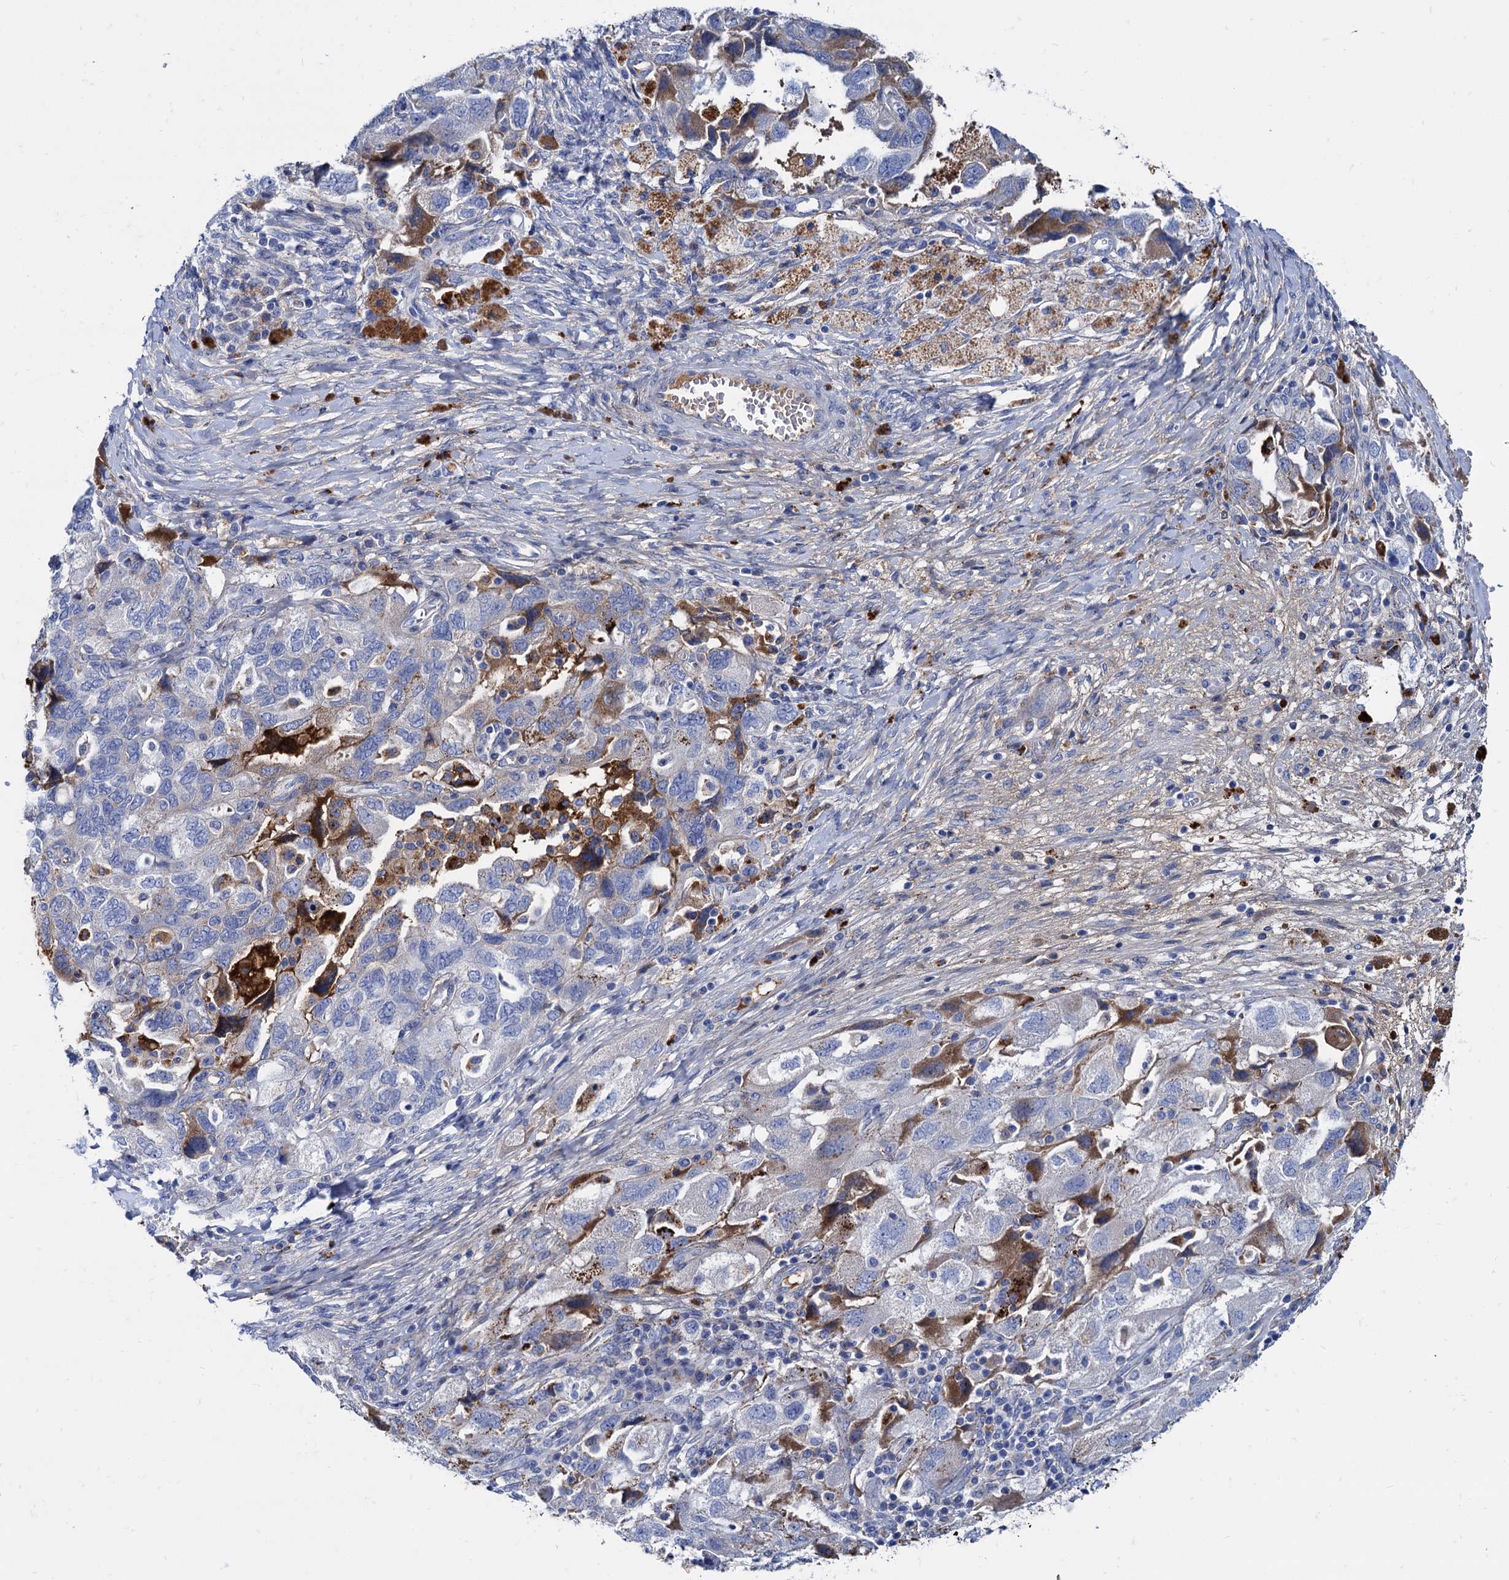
{"staining": {"intensity": "moderate", "quantity": "<25%", "location": "cytoplasmic/membranous"}, "tissue": "ovarian cancer", "cell_type": "Tumor cells", "image_type": "cancer", "snomed": [{"axis": "morphology", "description": "Carcinoma, NOS"}, {"axis": "morphology", "description": "Cystadenocarcinoma, serous, NOS"}, {"axis": "topography", "description": "Ovary"}], "caption": "Approximately <25% of tumor cells in human ovarian cancer demonstrate moderate cytoplasmic/membranous protein expression as visualized by brown immunohistochemical staining.", "gene": "APOD", "patient": {"sex": "female", "age": 69}}